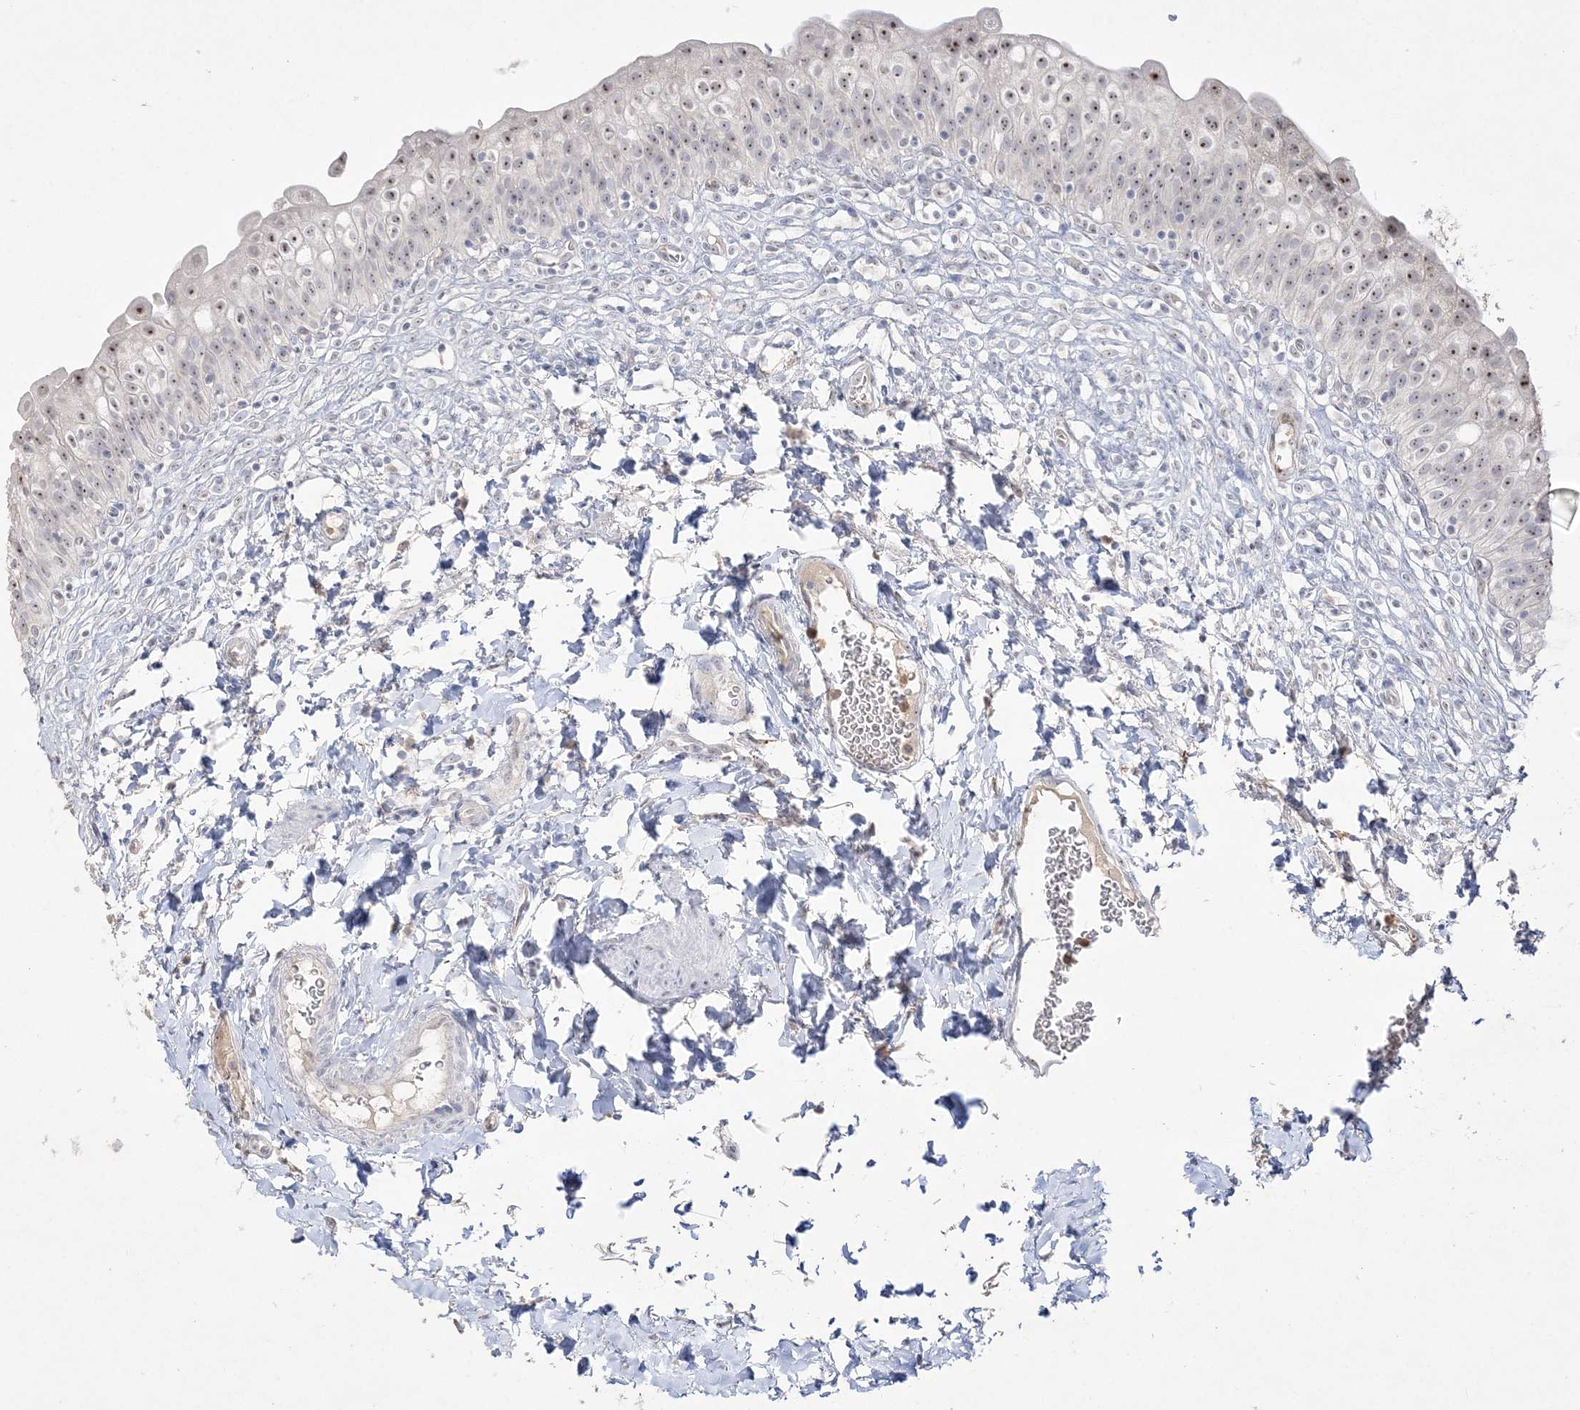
{"staining": {"intensity": "moderate", "quantity": ">75%", "location": "nuclear"}, "tissue": "urinary bladder", "cell_type": "Urothelial cells", "image_type": "normal", "snomed": [{"axis": "morphology", "description": "Normal tissue, NOS"}, {"axis": "topography", "description": "Urinary bladder"}], "caption": "Immunohistochemistry (IHC) photomicrograph of normal human urinary bladder stained for a protein (brown), which displays medium levels of moderate nuclear expression in about >75% of urothelial cells.", "gene": "NOP16", "patient": {"sex": "male", "age": 55}}